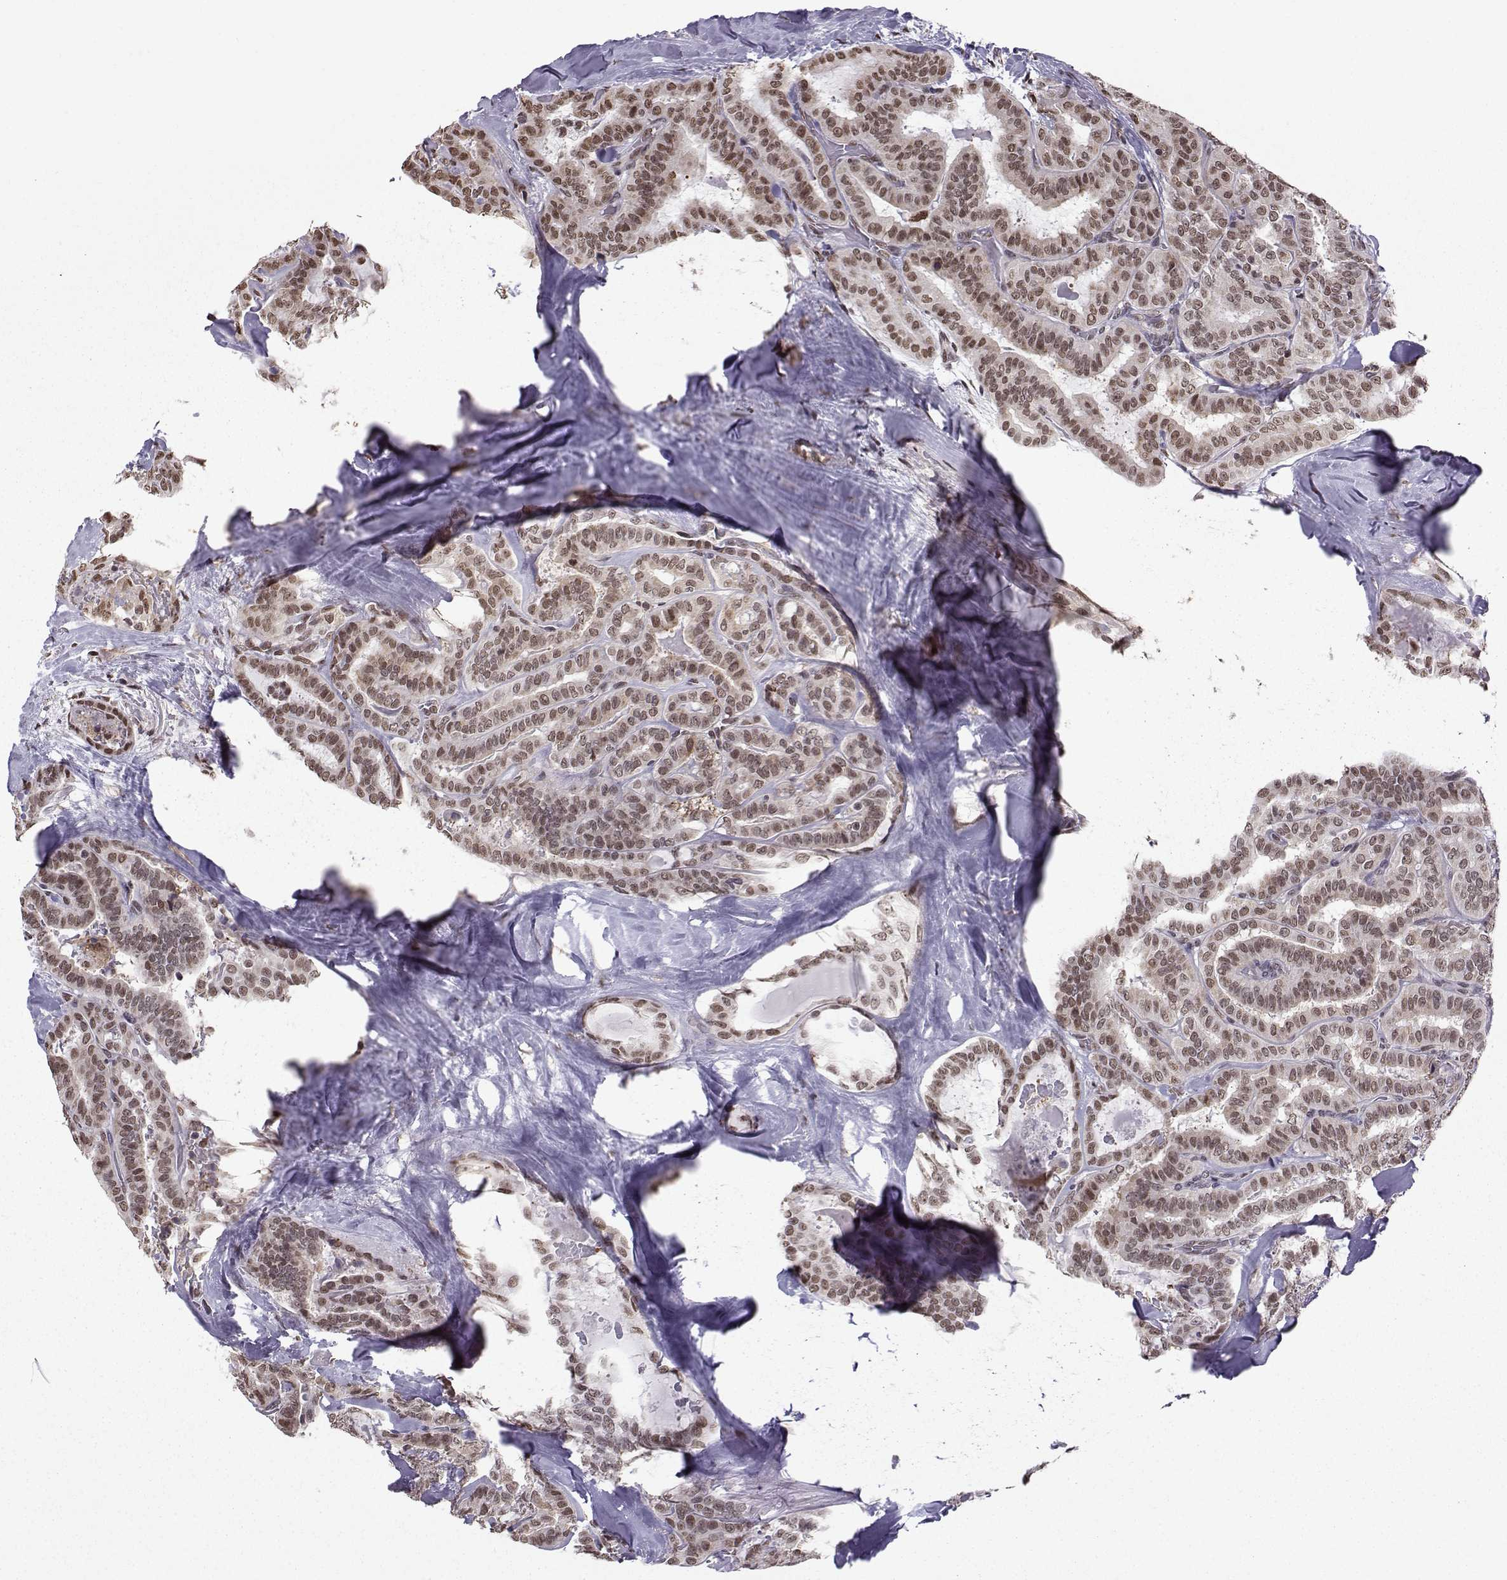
{"staining": {"intensity": "weak", "quantity": ">75%", "location": "nuclear"}, "tissue": "thyroid cancer", "cell_type": "Tumor cells", "image_type": "cancer", "snomed": [{"axis": "morphology", "description": "Papillary adenocarcinoma, NOS"}, {"axis": "topography", "description": "Thyroid gland"}], "caption": "Protein expression analysis of human thyroid papillary adenocarcinoma reveals weak nuclear staining in about >75% of tumor cells.", "gene": "EZH1", "patient": {"sex": "female", "age": 39}}